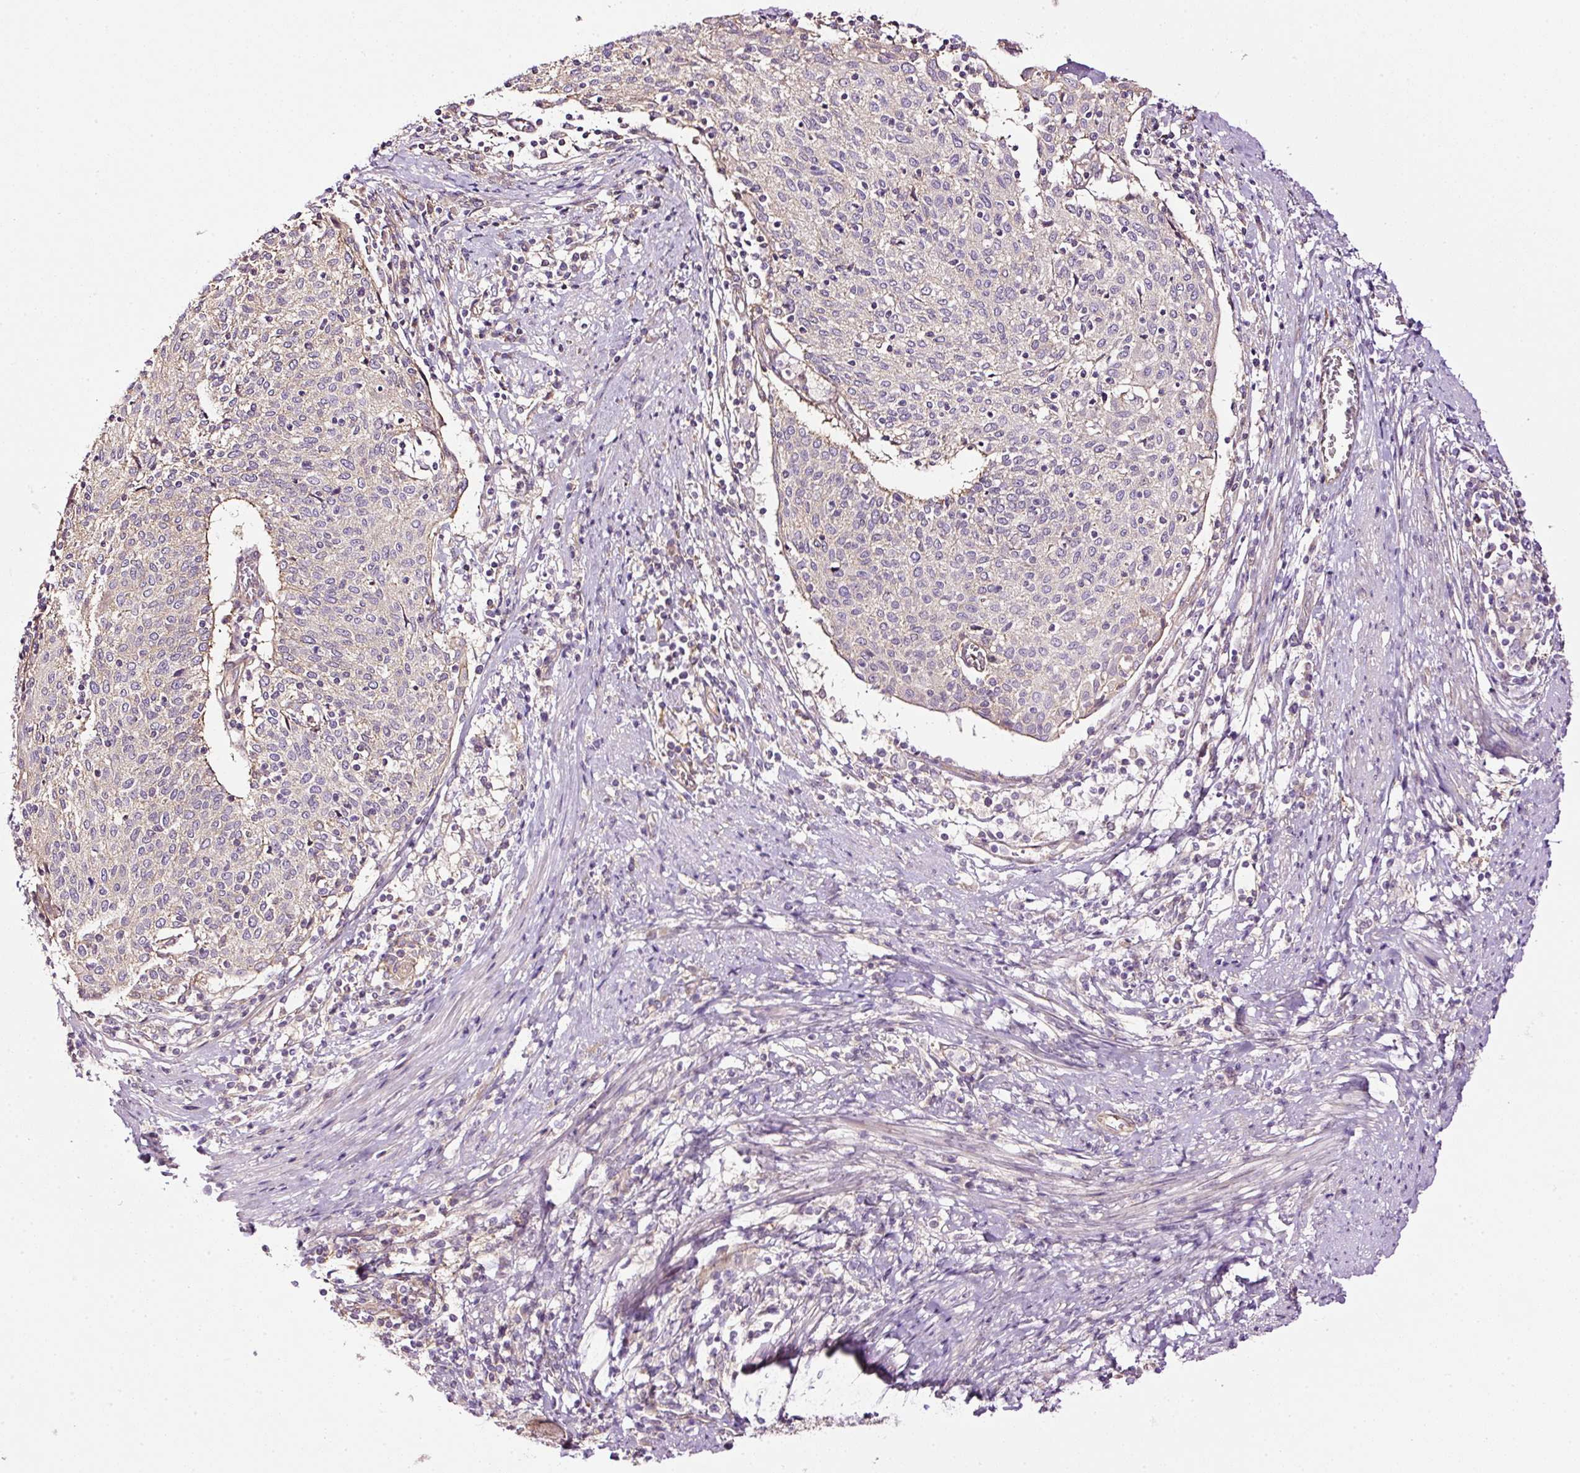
{"staining": {"intensity": "negative", "quantity": "none", "location": "none"}, "tissue": "cervical cancer", "cell_type": "Tumor cells", "image_type": "cancer", "snomed": [{"axis": "morphology", "description": "Squamous cell carcinoma, NOS"}, {"axis": "topography", "description": "Cervix"}], "caption": "There is no significant expression in tumor cells of cervical cancer (squamous cell carcinoma).", "gene": "USHBP1", "patient": {"sex": "female", "age": 52}}